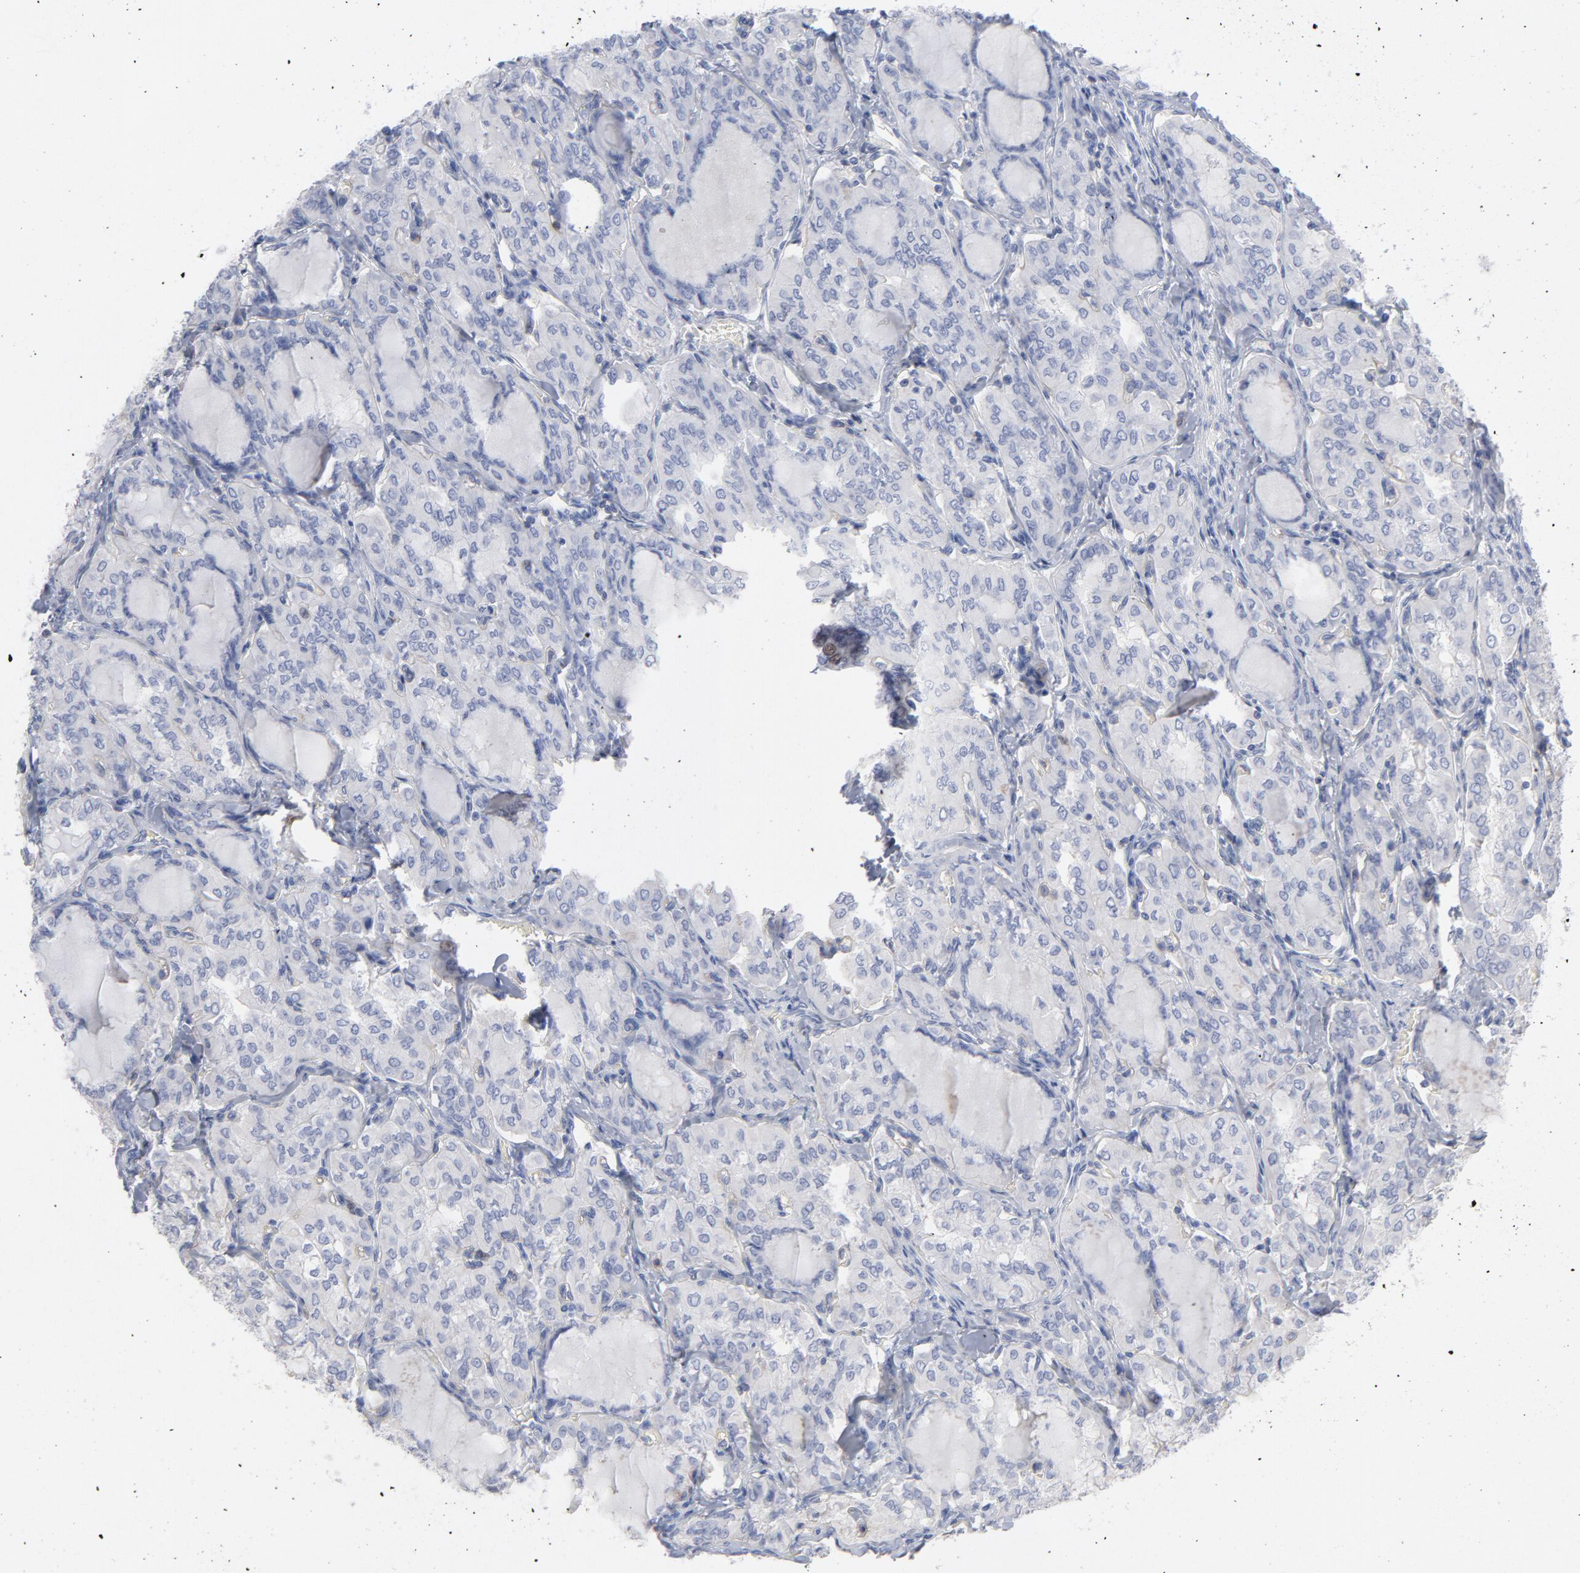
{"staining": {"intensity": "negative", "quantity": "none", "location": "none"}, "tissue": "thyroid cancer", "cell_type": "Tumor cells", "image_type": "cancer", "snomed": [{"axis": "morphology", "description": "Papillary adenocarcinoma, NOS"}, {"axis": "topography", "description": "Thyroid gland"}], "caption": "Tumor cells show no significant staining in papillary adenocarcinoma (thyroid).", "gene": "P2RY8", "patient": {"sex": "male", "age": 20}}